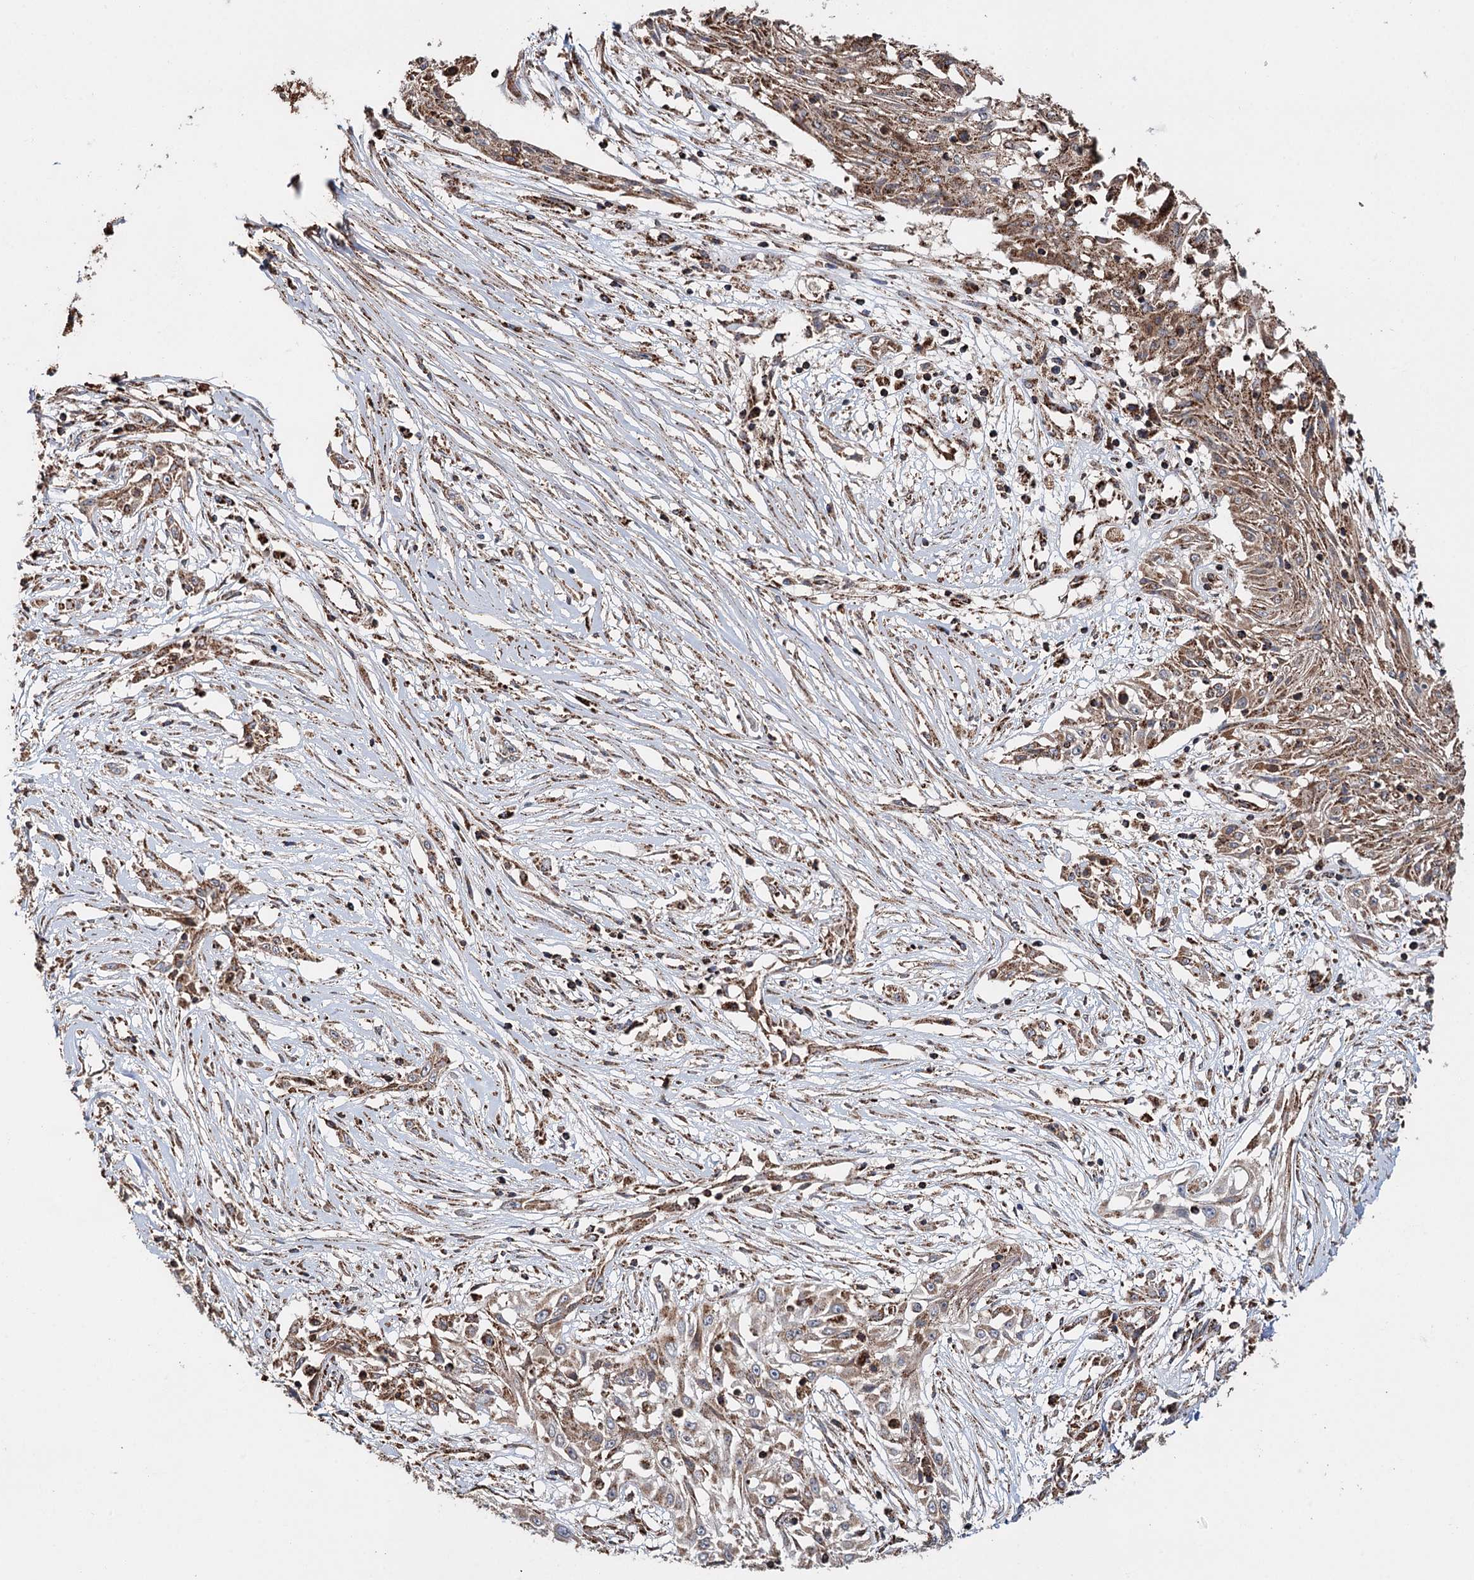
{"staining": {"intensity": "moderate", "quantity": ">75%", "location": "cytoplasmic/membranous"}, "tissue": "skin cancer", "cell_type": "Tumor cells", "image_type": "cancer", "snomed": [{"axis": "morphology", "description": "Squamous cell carcinoma, NOS"}, {"axis": "morphology", "description": "Squamous cell carcinoma, metastatic, NOS"}, {"axis": "topography", "description": "Skin"}, {"axis": "topography", "description": "Lymph node"}], "caption": "A histopathology image of human skin cancer stained for a protein demonstrates moderate cytoplasmic/membranous brown staining in tumor cells.", "gene": "APH1A", "patient": {"sex": "male", "age": 75}}